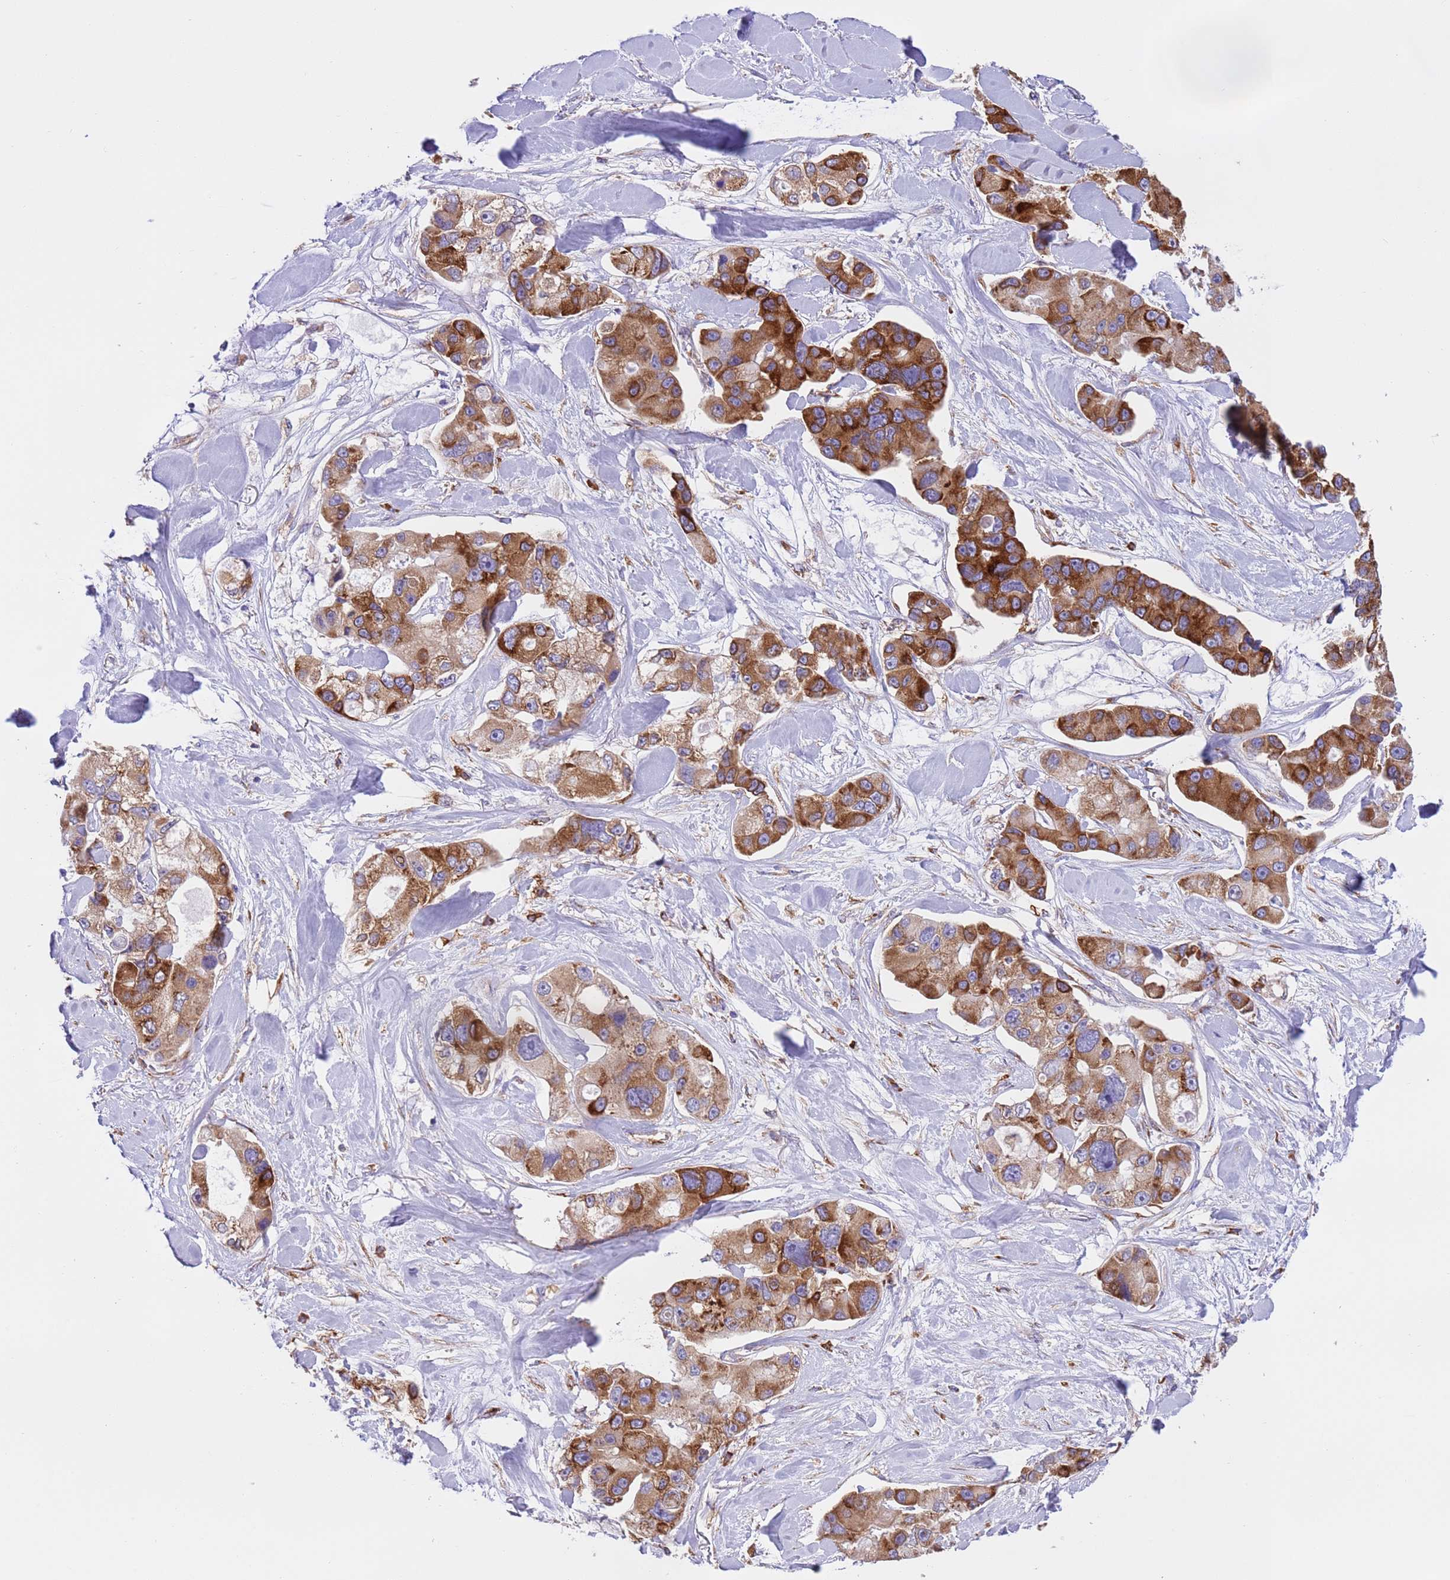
{"staining": {"intensity": "strong", "quantity": ">75%", "location": "cytoplasmic/membranous"}, "tissue": "lung cancer", "cell_type": "Tumor cells", "image_type": "cancer", "snomed": [{"axis": "morphology", "description": "Adenocarcinoma, NOS"}, {"axis": "topography", "description": "Lung"}], "caption": "Tumor cells demonstrate high levels of strong cytoplasmic/membranous staining in approximately >75% of cells in human lung cancer. (brown staining indicates protein expression, while blue staining denotes nuclei).", "gene": "VARS1", "patient": {"sex": "female", "age": 54}}